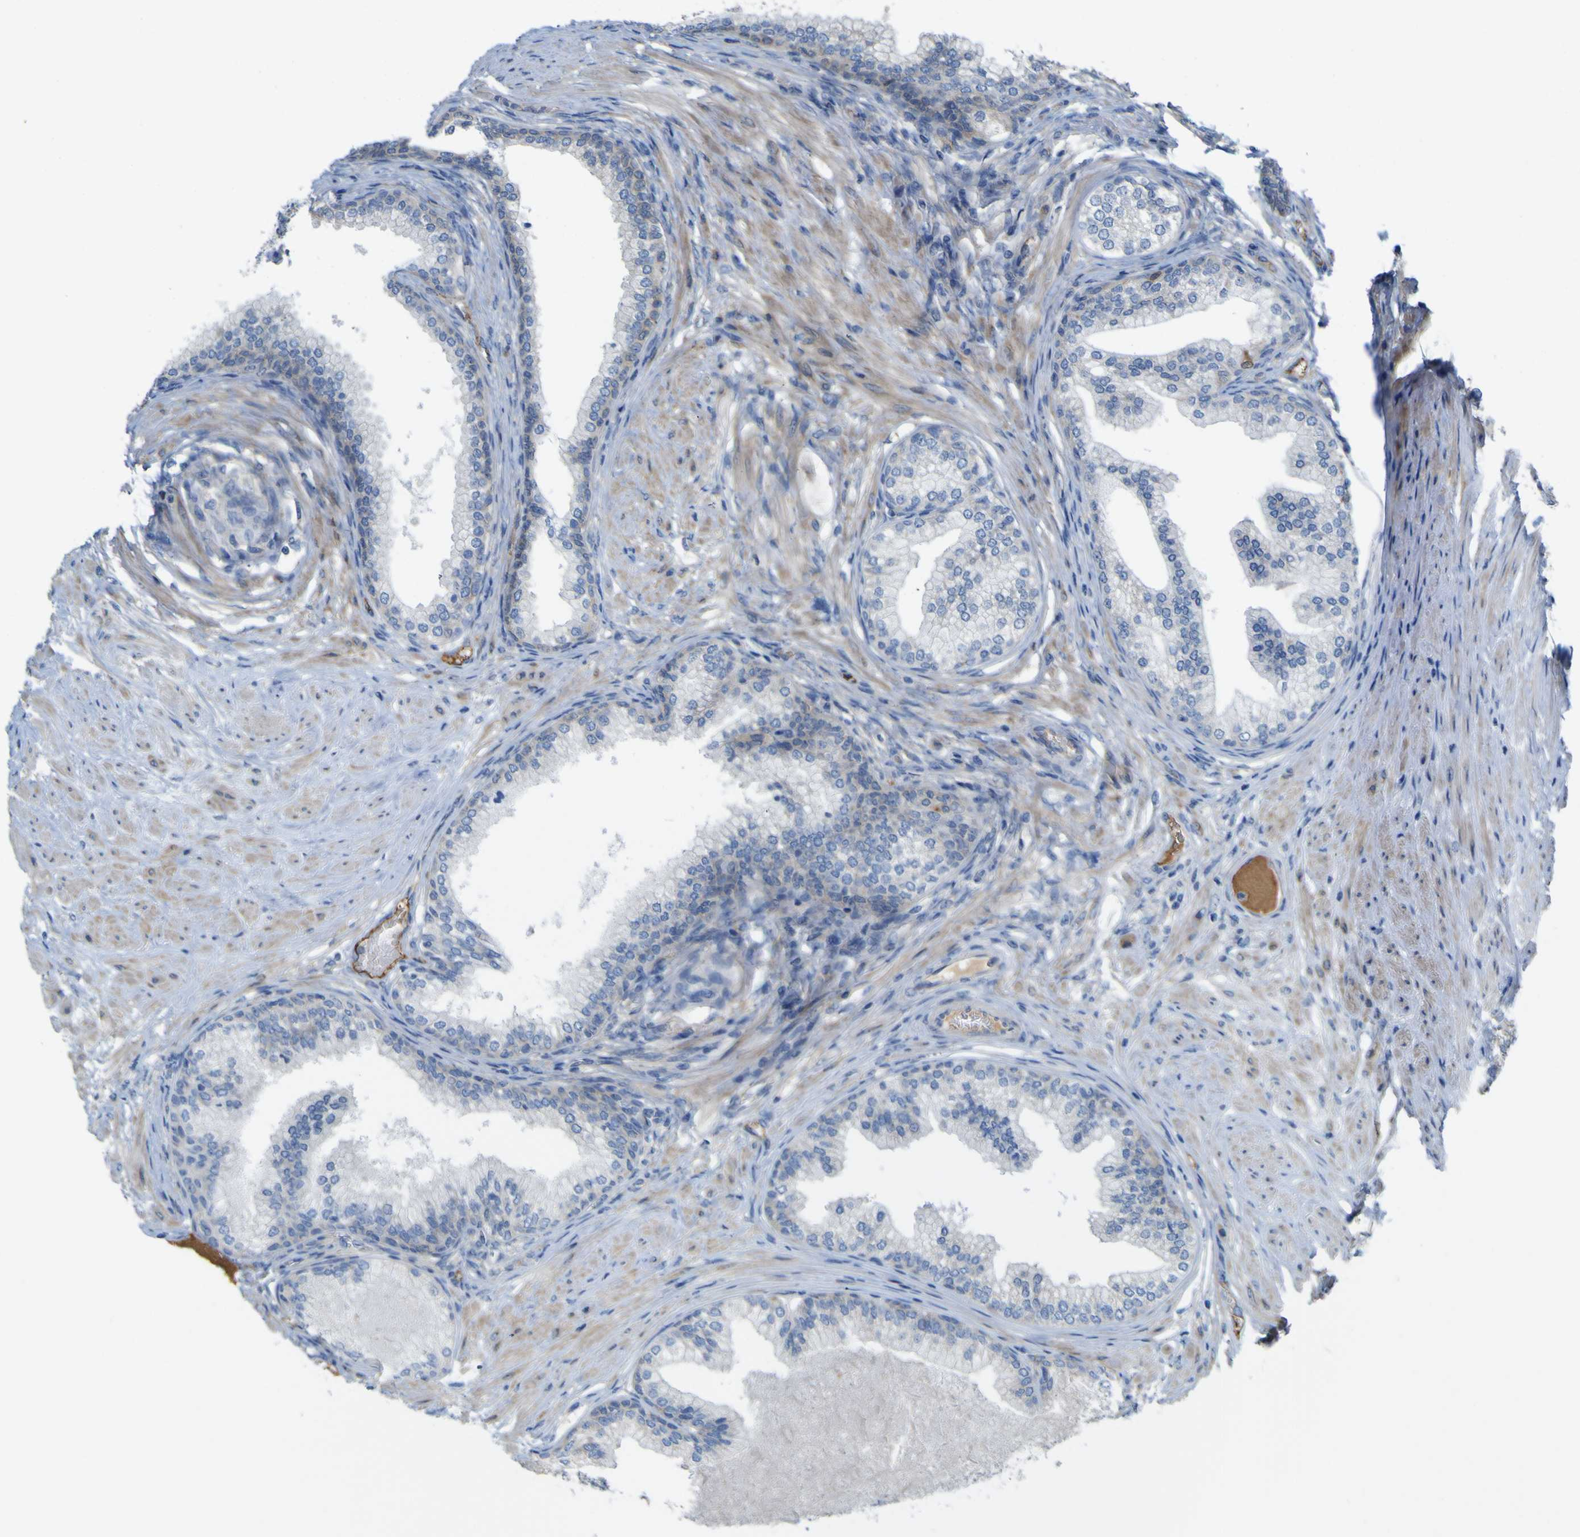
{"staining": {"intensity": "negative", "quantity": "none", "location": "none"}, "tissue": "prostate", "cell_type": "Glandular cells", "image_type": "normal", "snomed": [{"axis": "morphology", "description": "Normal tissue, NOS"}, {"axis": "morphology", "description": "Urothelial carcinoma, Low grade"}, {"axis": "topography", "description": "Urinary bladder"}, {"axis": "topography", "description": "Prostate"}], "caption": "DAB immunohistochemical staining of benign prostate exhibits no significant expression in glandular cells. The staining is performed using DAB brown chromogen with nuclei counter-stained in using hematoxylin.", "gene": "MYEOV", "patient": {"sex": "male", "age": 60}}